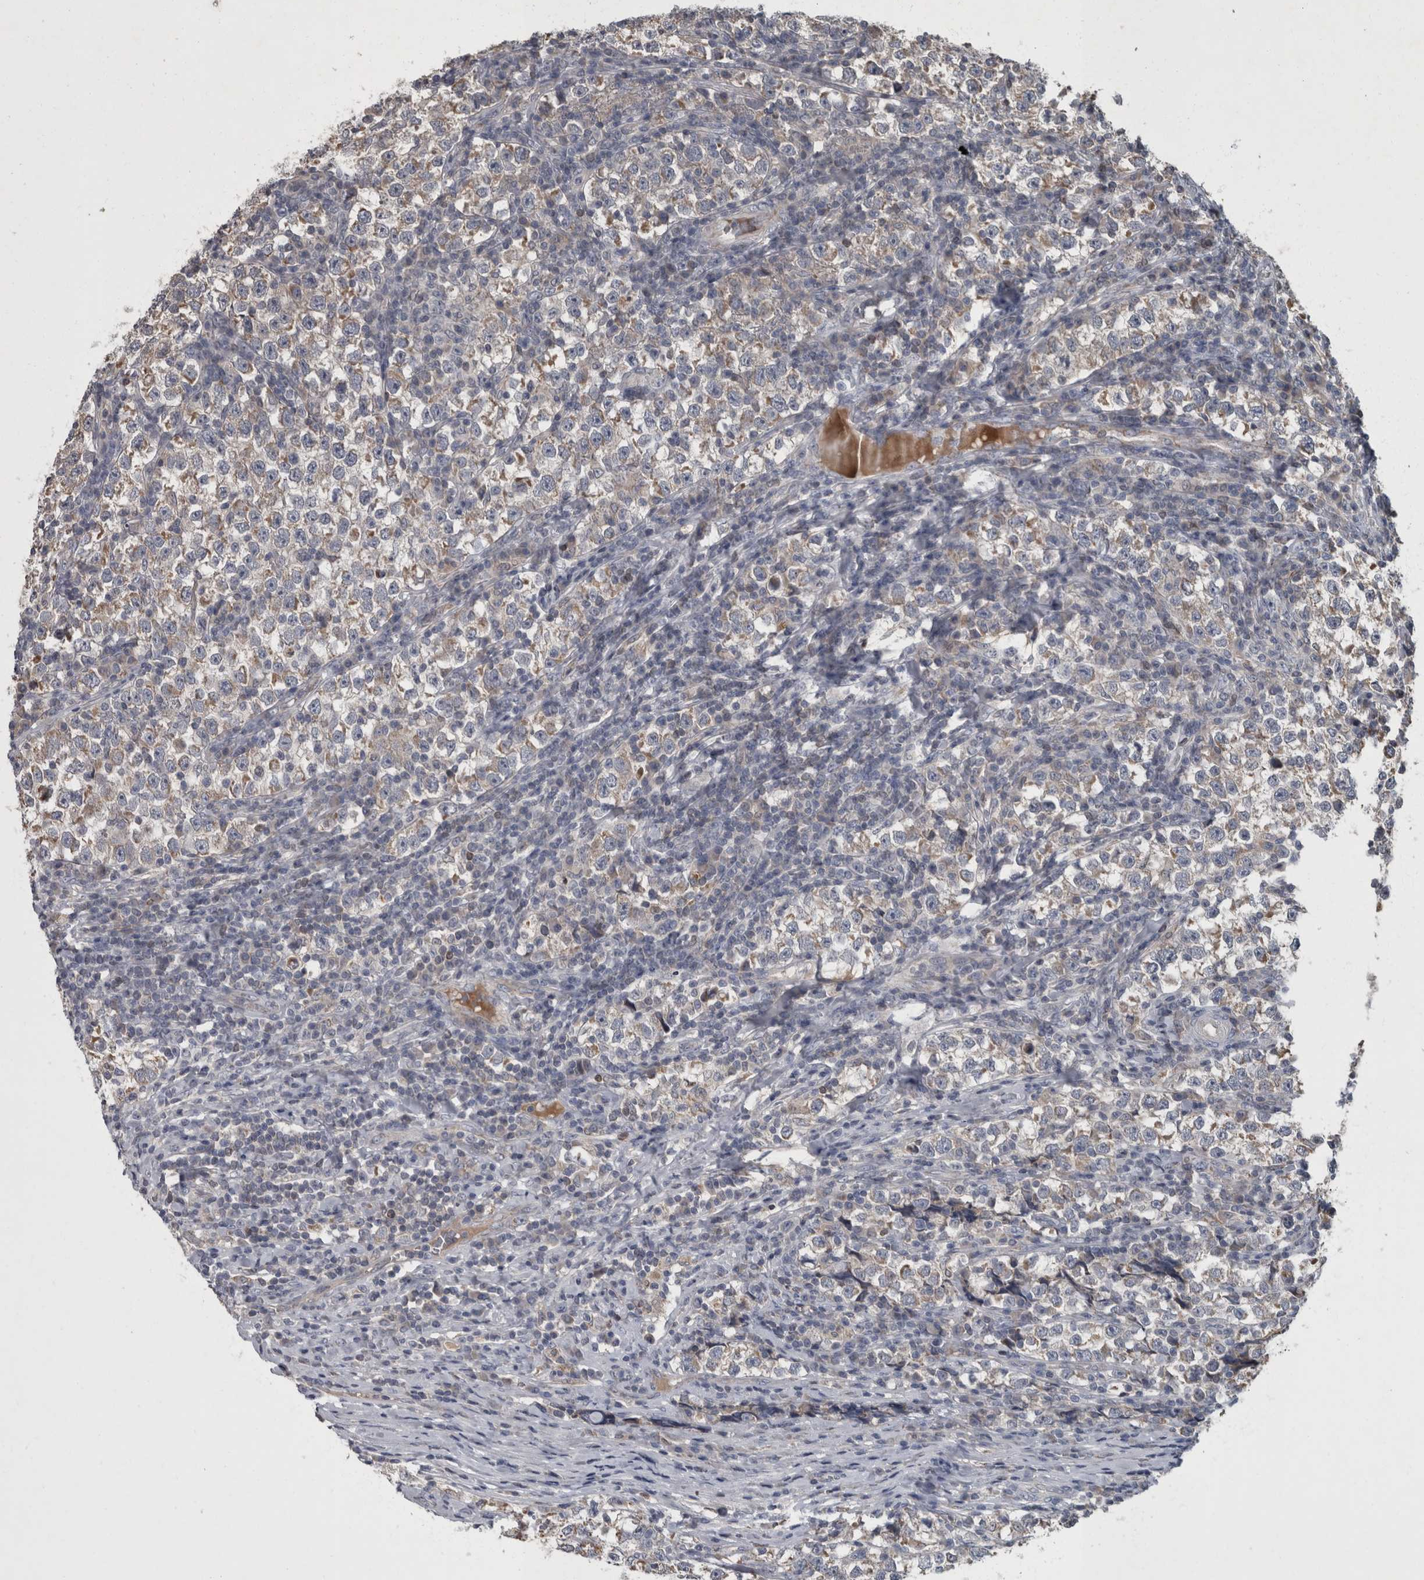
{"staining": {"intensity": "weak", "quantity": "25%-75%", "location": "cytoplasmic/membranous"}, "tissue": "testis cancer", "cell_type": "Tumor cells", "image_type": "cancer", "snomed": [{"axis": "morphology", "description": "Normal tissue, NOS"}, {"axis": "morphology", "description": "Seminoma, NOS"}, {"axis": "topography", "description": "Testis"}], "caption": "Immunohistochemistry (DAB) staining of human testis cancer (seminoma) reveals weak cytoplasmic/membranous protein staining in approximately 25%-75% of tumor cells.", "gene": "PPP1R3C", "patient": {"sex": "male", "age": 43}}